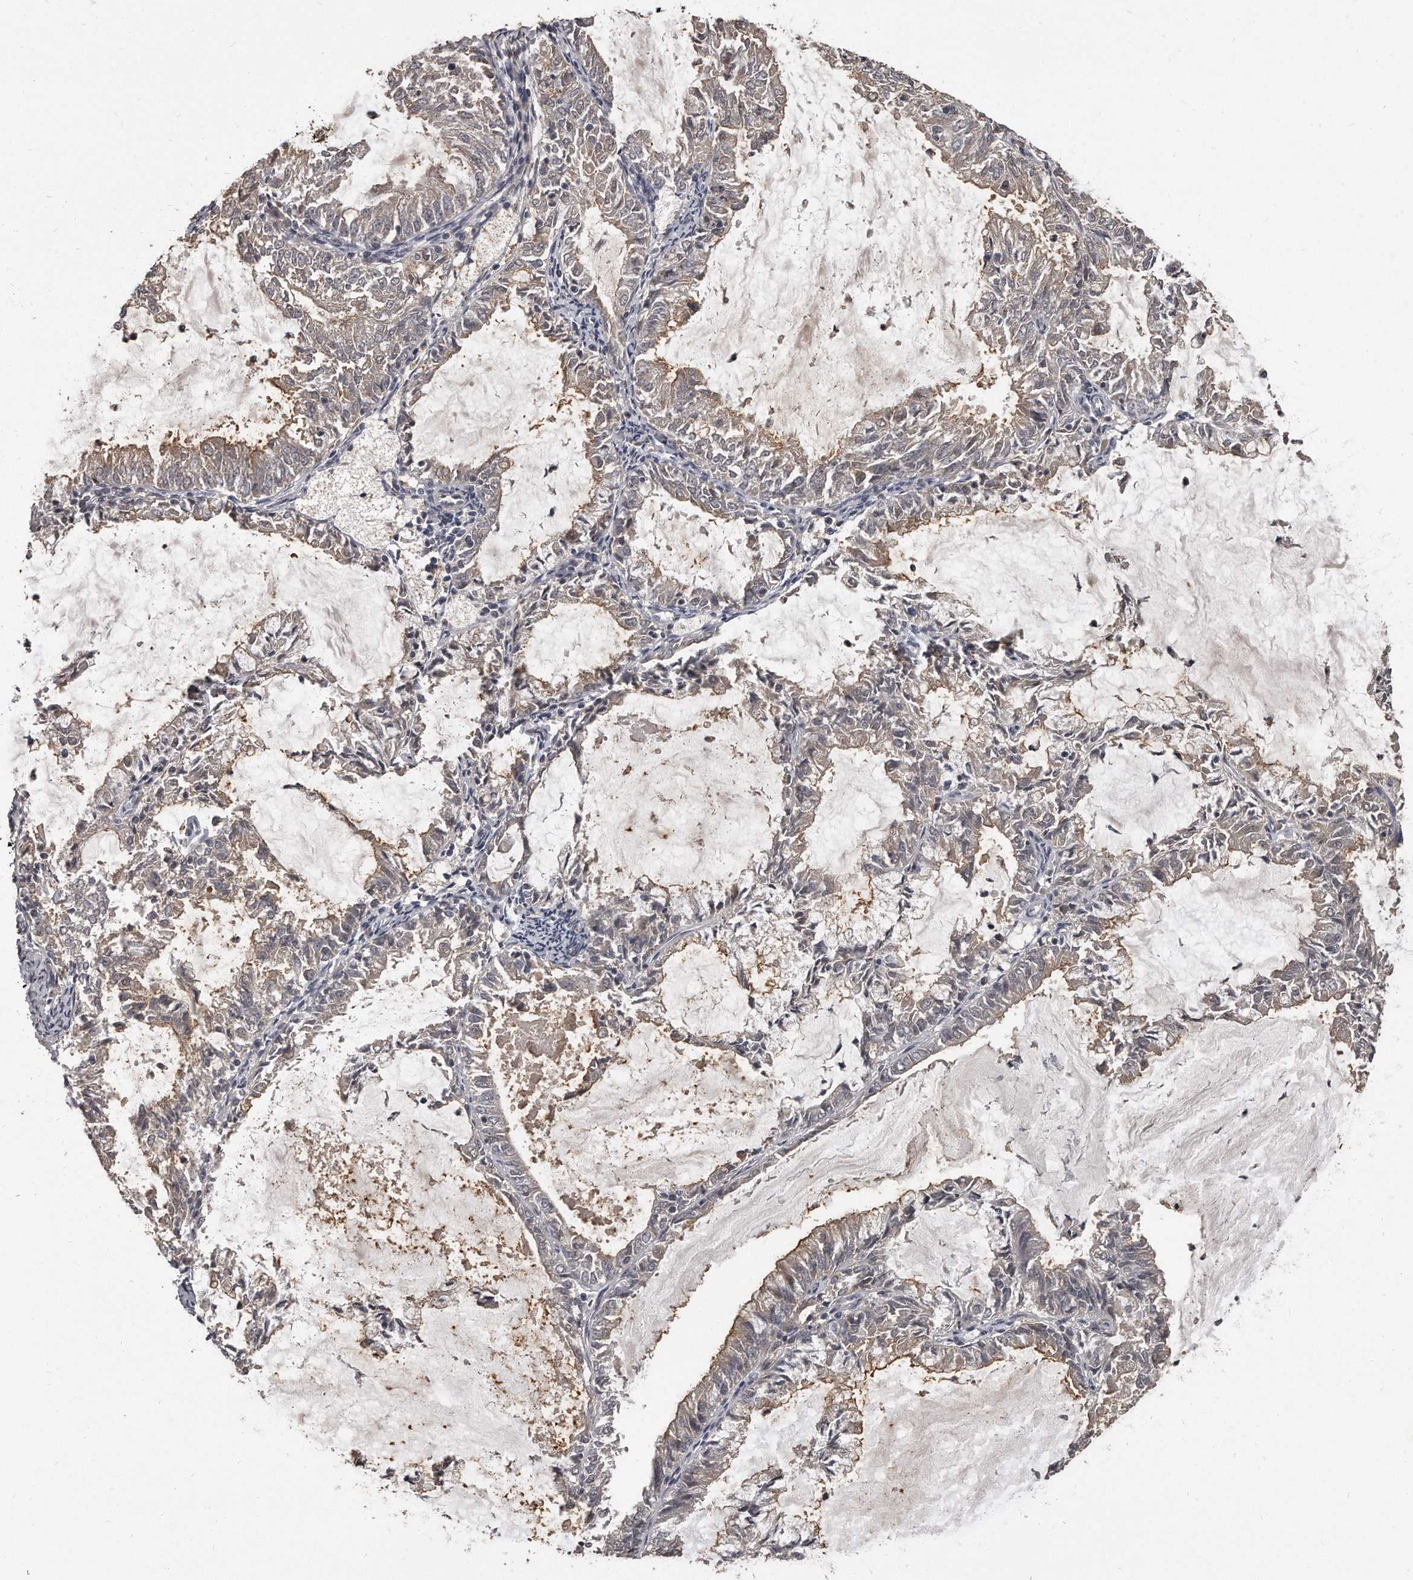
{"staining": {"intensity": "weak", "quantity": "<25%", "location": "cytoplasmic/membranous"}, "tissue": "endometrial cancer", "cell_type": "Tumor cells", "image_type": "cancer", "snomed": [{"axis": "morphology", "description": "Adenocarcinoma, NOS"}, {"axis": "topography", "description": "Endometrium"}], "caption": "Tumor cells are negative for protein expression in human adenocarcinoma (endometrial).", "gene": "GRB10", "patient": {"sex": "female", "age": 57}}